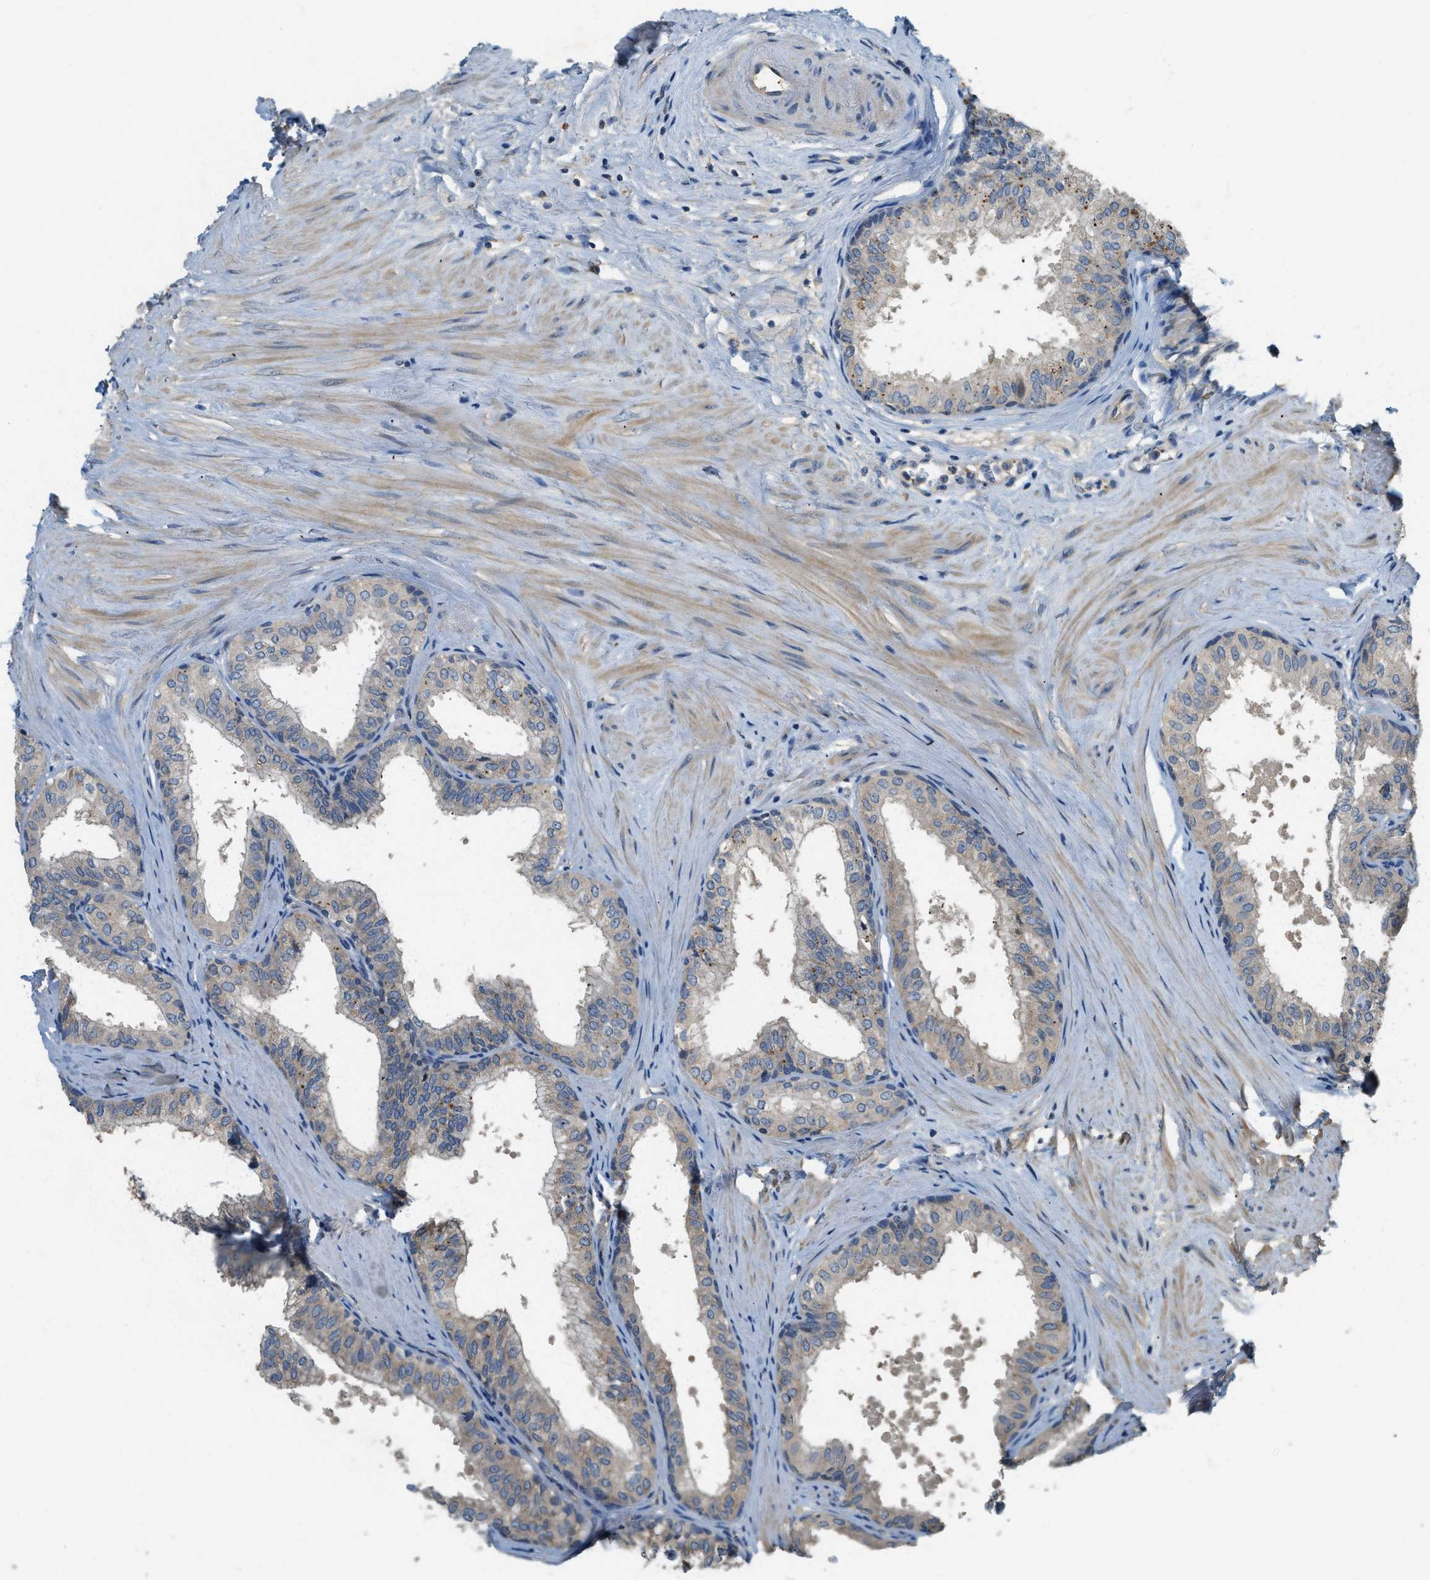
{"staining": {"intensity": "weak", "quantity": ">75%", "location": "cytoplasmic/membranous"}, "tissue": "seminal vesicle", "cell_type": "Glandular cells", "image_type": "normal", "snomed": [{"axis": "morphology", "description": "Normal tissue, NOS"}, {"axis": "topography", "description": "Prostate"}, {"axis": "topography", "description": "Seminal veicle"}], "caption": "Immunohistochemistry (IHC) of normal seminal vesicle exhibits low levels of weak cytoplasmic/membranous expression in approximately >75% of glandular cells. (DAB (3,3'-diaminobenzidine) IHC, brown staining for protein, blue staining for nuclei).", "gene": "CFLAR", "patient": {"sex": "male", "age": 60}}